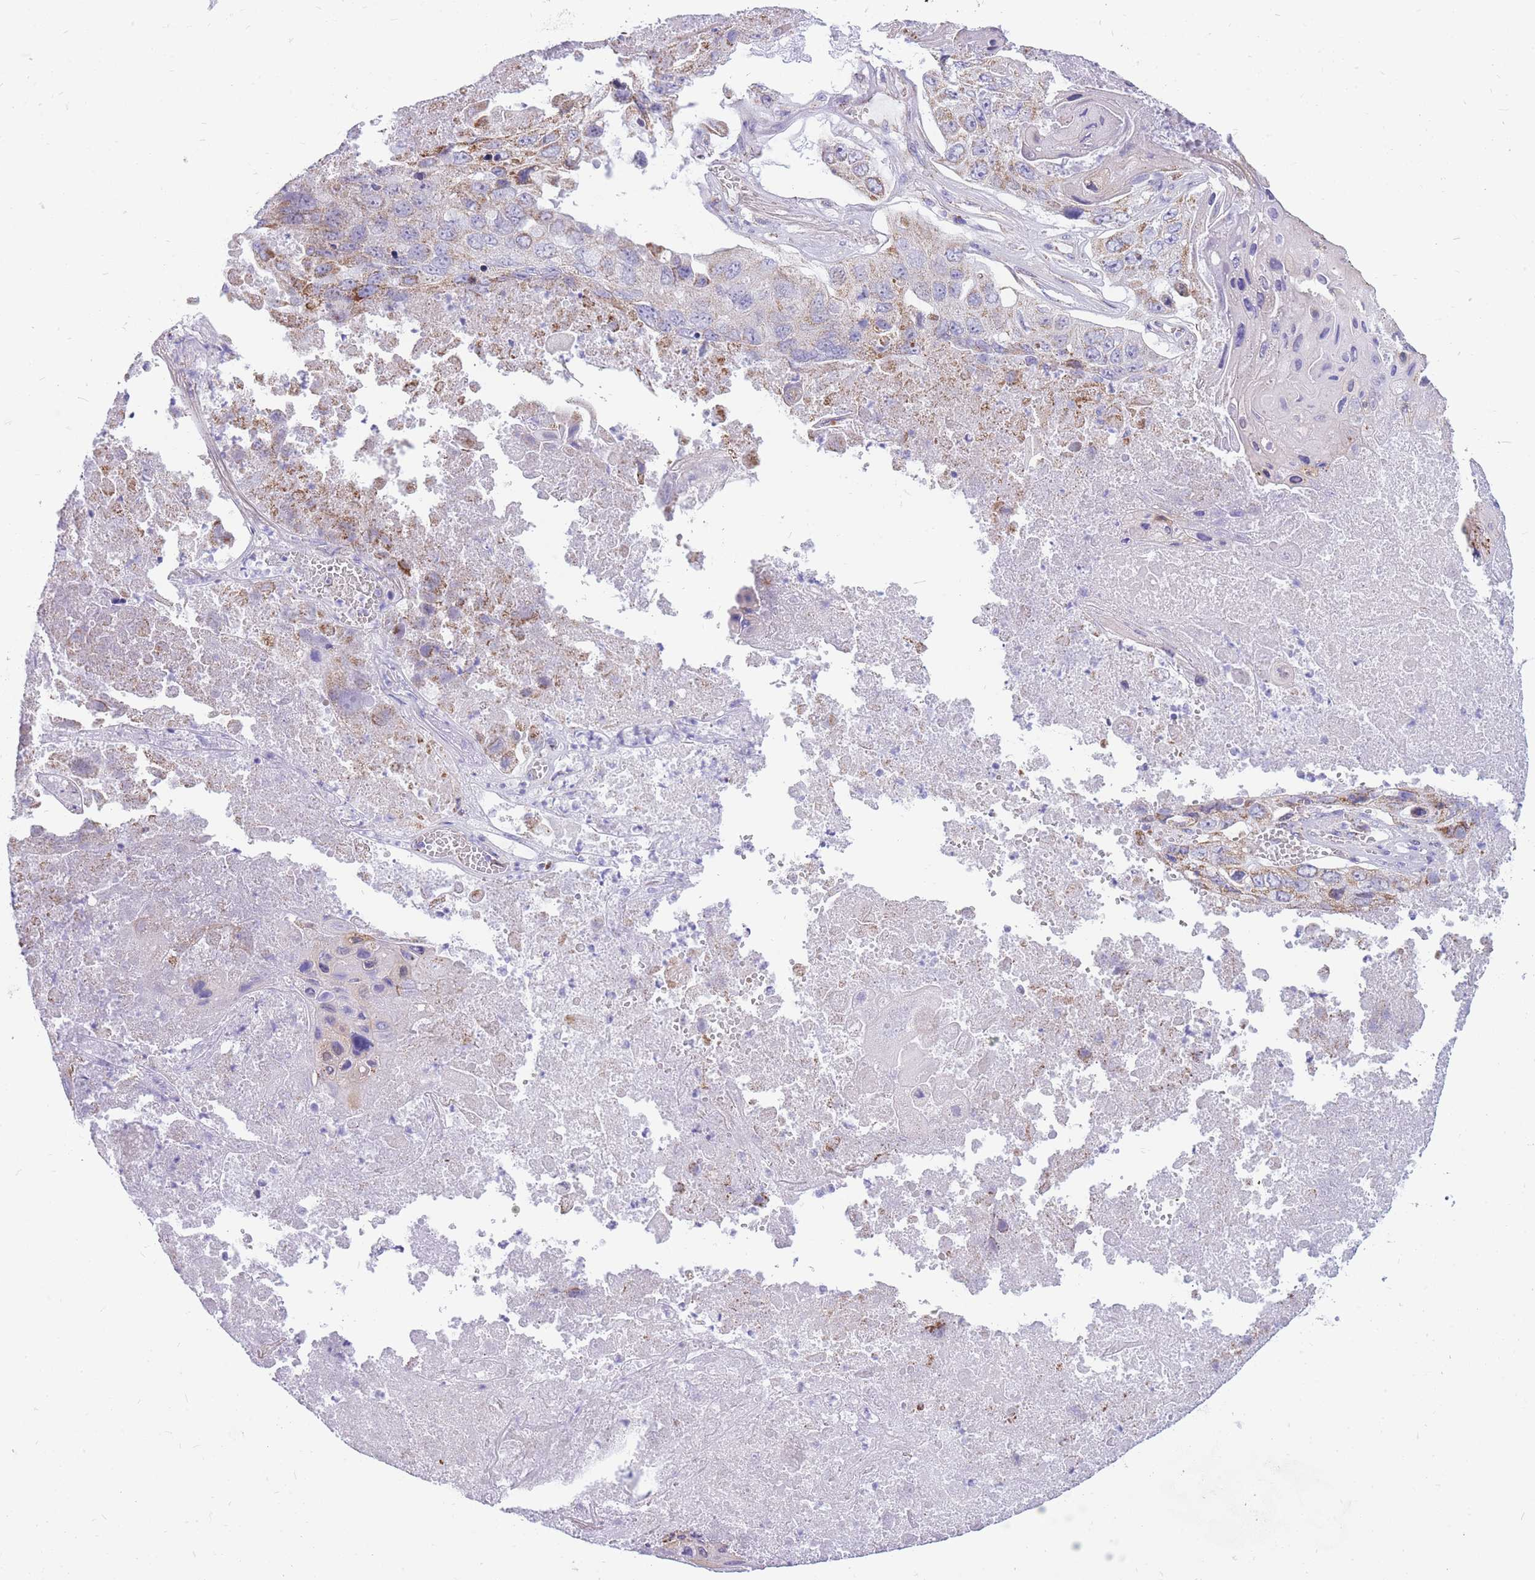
{"staining": {"intensity": "moderate", "quantity": "<25%", "location": "cytoplasmic/membranous"}, "tissue": "lung cancer", "cell_type": "Tumor cells", "image_type": "cancer", "snomed": [{"axis": "morphology", "description": "Squamous cell carcinoma, NOS"}, {"axis": "topography", "description": "Lung"}], "caption": "Protein expression analysis of lung cancer (squamous cell carcinoma) exhibits moderate cytoplasmic/membranous staining in about <25% of tumor cells. (DAB (3,3'-diaminobenzidine) IHC with brightfield microscopy, high magnification).", "gene": "PCSK1", "patient": {"sex": "male", "age": 61}}